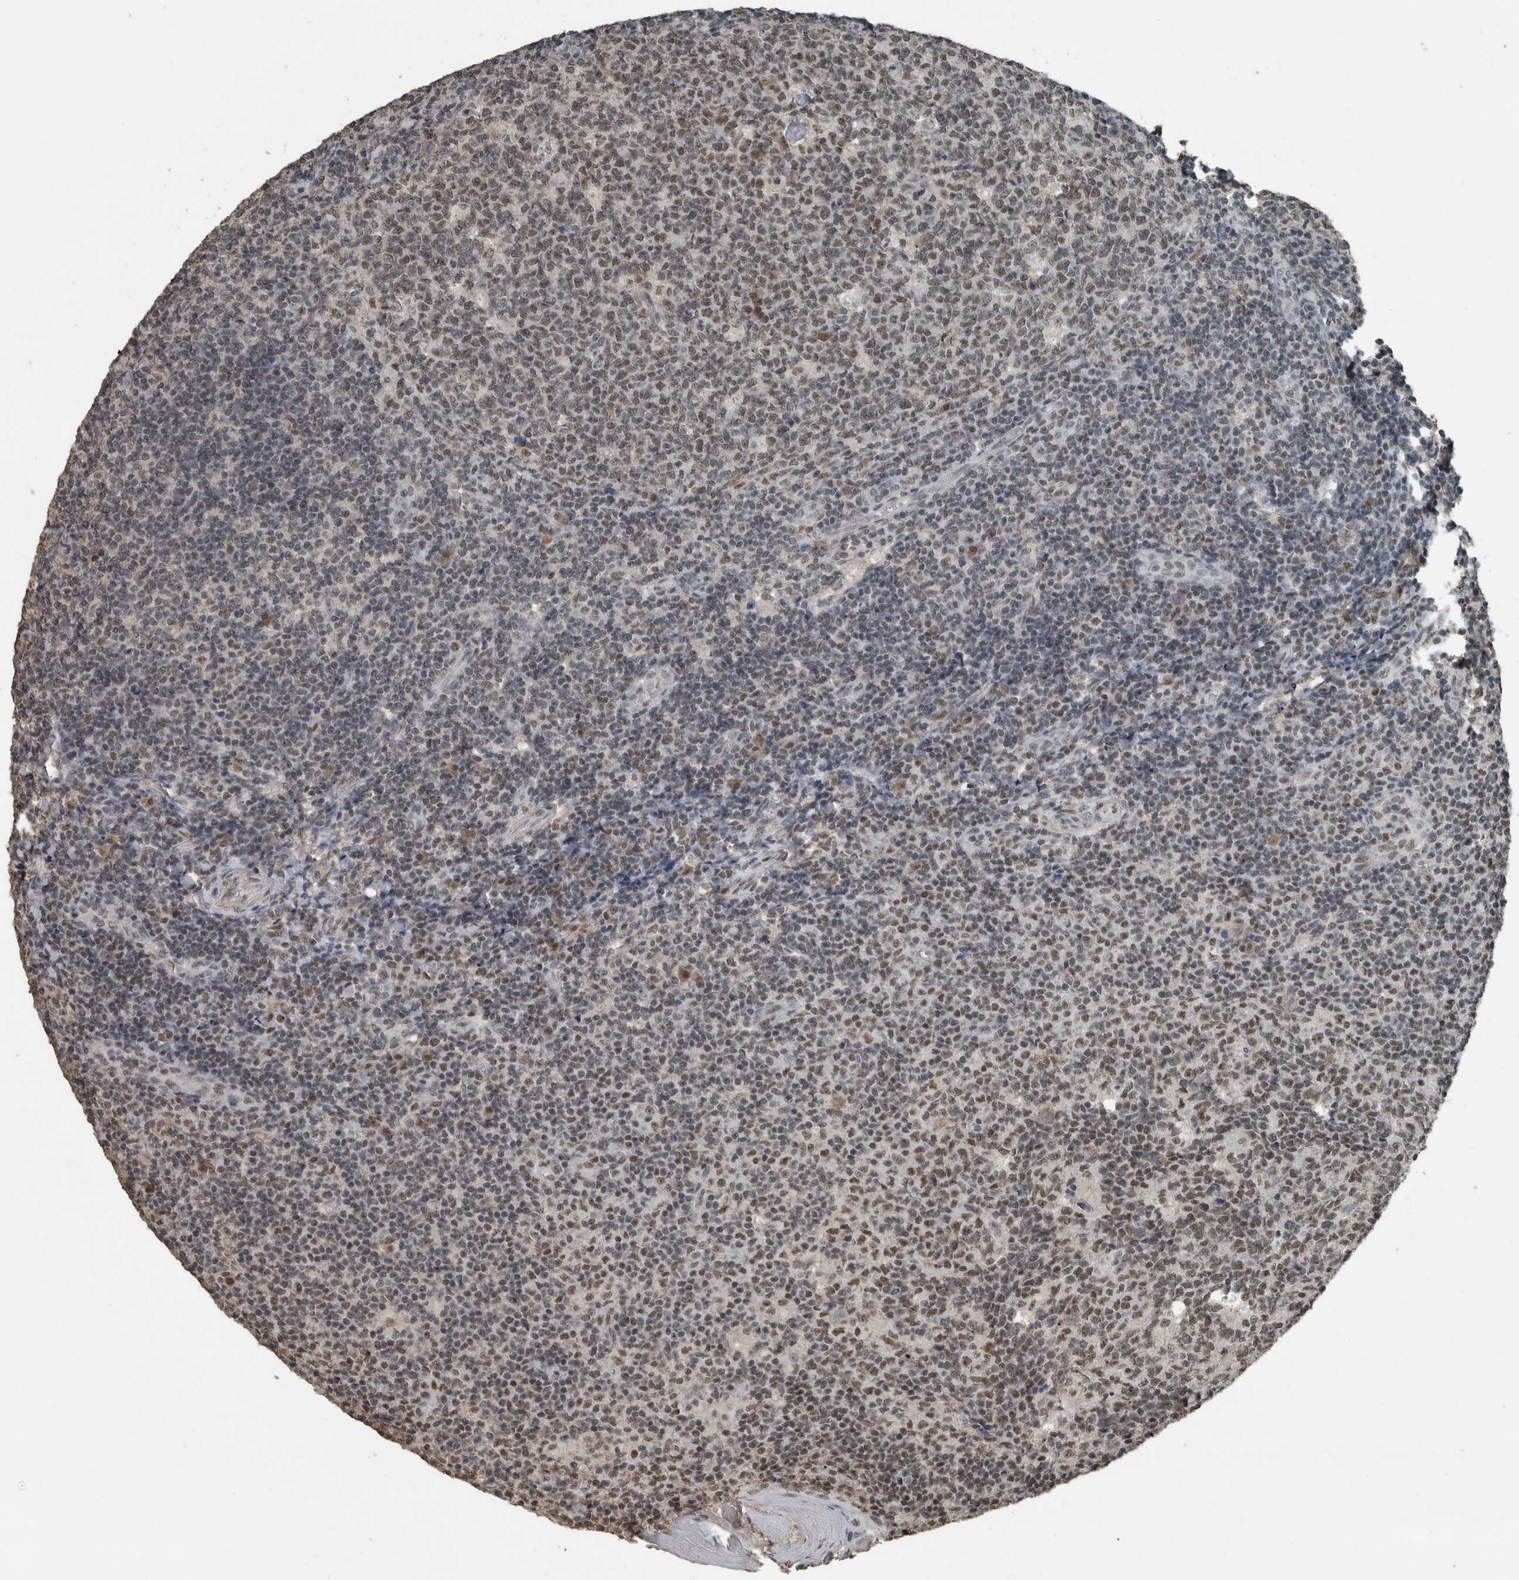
{"staining": {"intensity": "moderate", "quantity": ">75%", "location": "nuclear"}, "tissue": "tonsil", "cell_type": "Germinal center cells", "image_type": "normal", "snomed": [{"axis": "morphology", "description": "Normal tissue, NOS"}, {"axis": "topography", "description": "Tonsil"}], "caption": "An image showing moderate nuclear expression in approximately >75% of germinal center cells in normal tonsil, as visualized by brown immunohistochemical staining.", "gene": "ZNF24", "patient": {"sex": "female", "age": 19}}